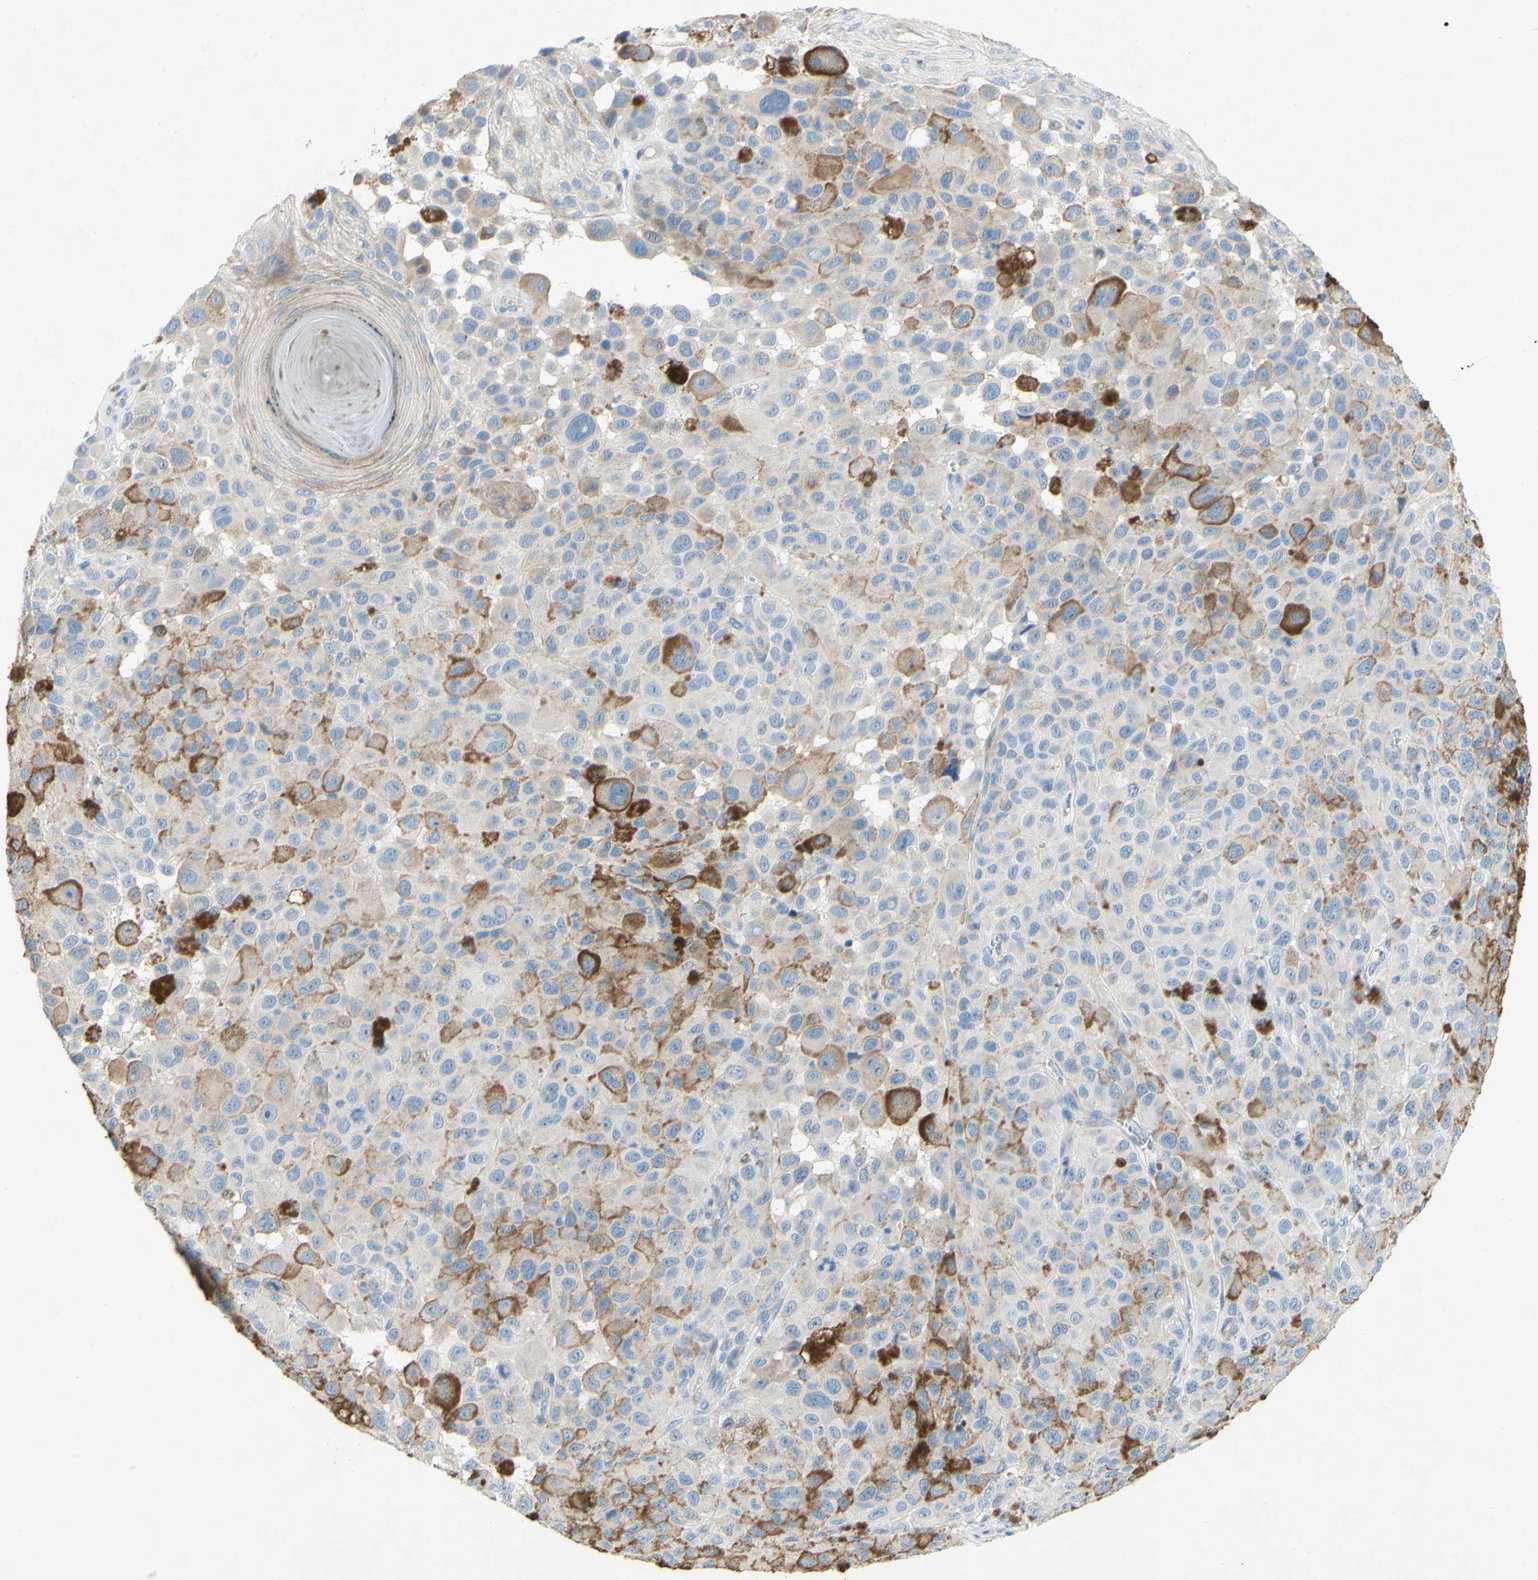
{"staining": {"intensity": "moderate", "quantity": "<25%", "location": "cytoplasmic/membranous"}, "tissue": "melanoma", "cell_type": "Tumor cells", "image_type": "cancer", "snomed": [{"axis": "morphology", "description": "Malignant melanoma, NOS"}, {"axis": "topography", "description": "Skin"}], "caption": "Malignant melanoma stained with DAB immunohistochemistry demonstrates low levels of moderate cytoplasmic/membranous staining in approximately <25% of tumor cells.", "gene": "ACADL", "patient": {"sex": "male", "age": 96}}